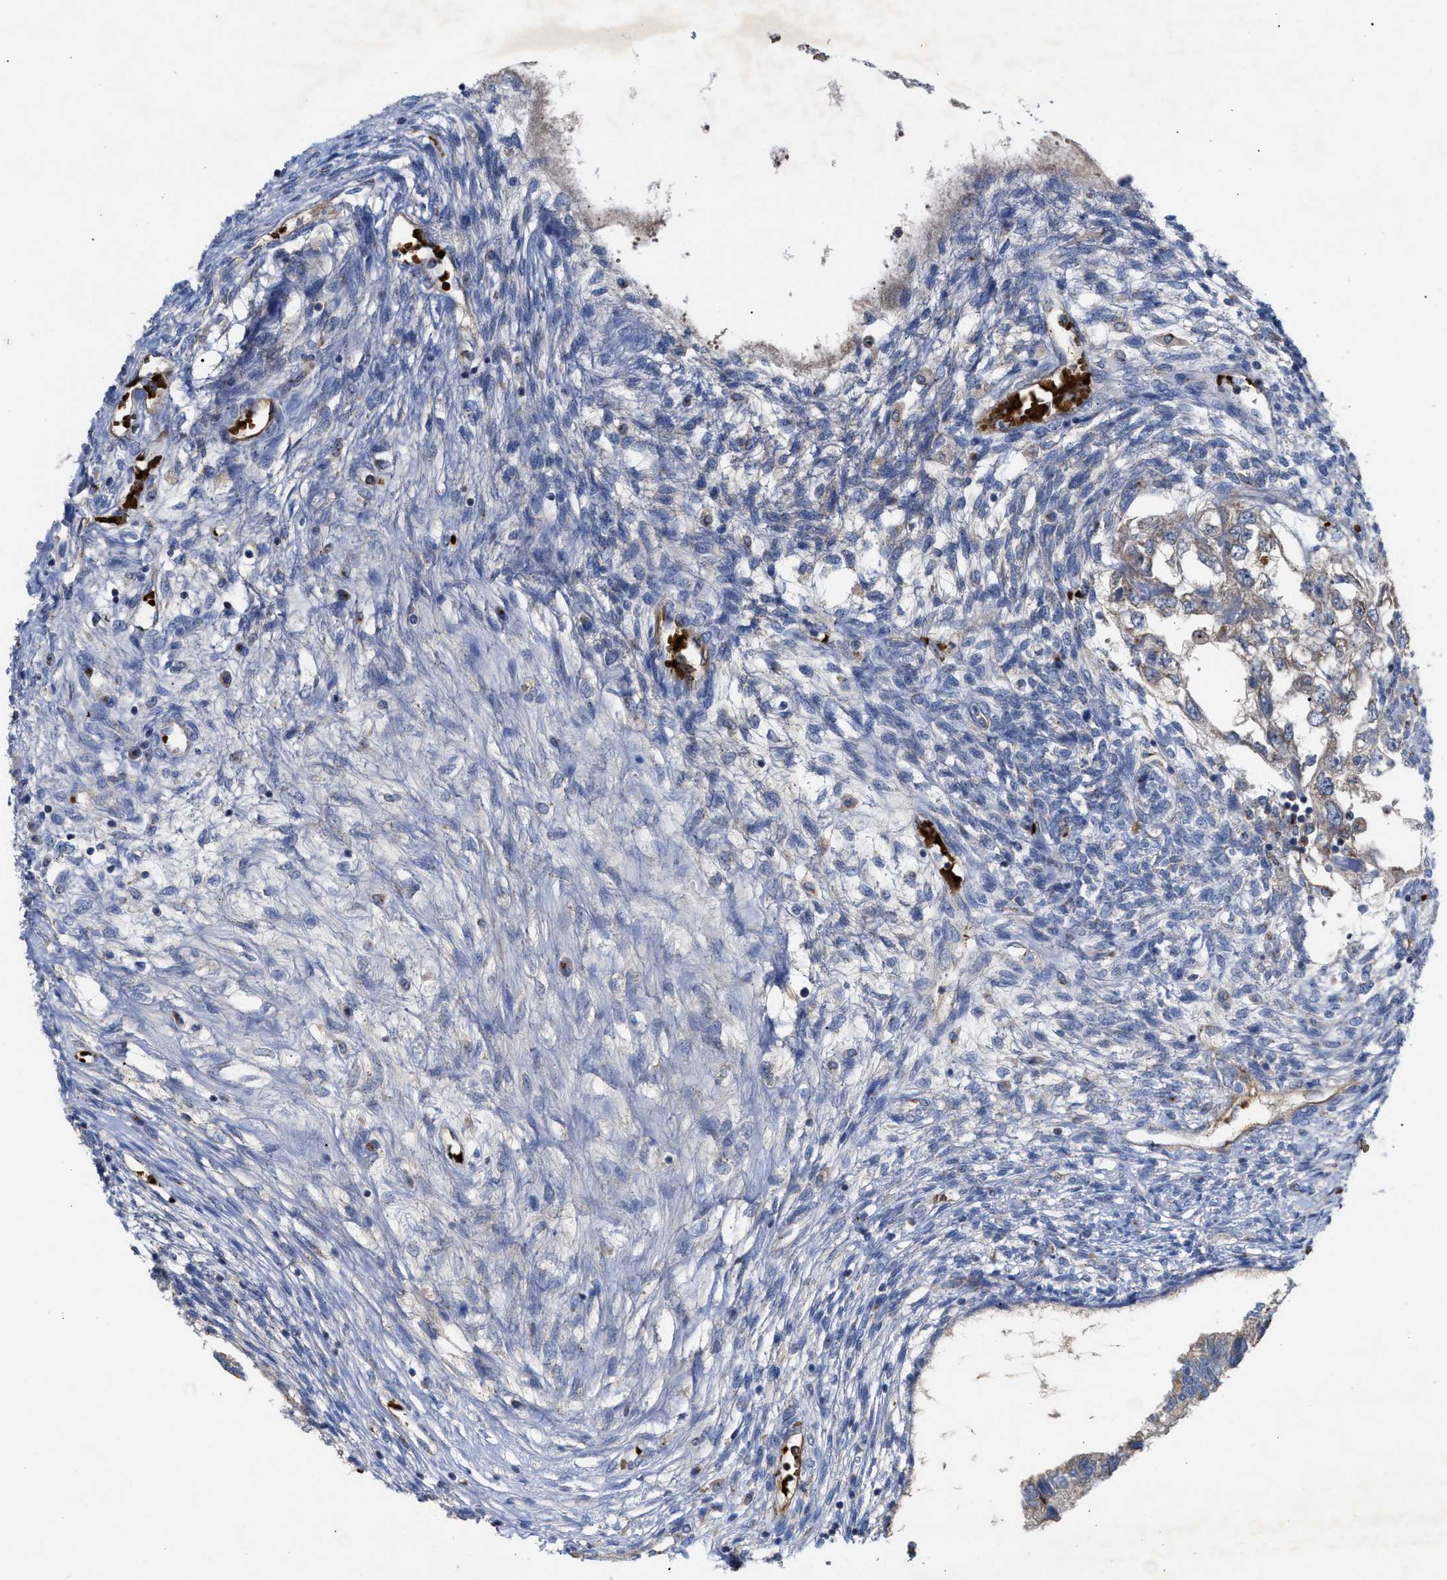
{"staining": {"intensity": "negative", "quantity": "none", "location": "none"}, "tissue": "testis cancer", "cell_type": "Tumor cells", "image_type": "cancer", "snomed": [{"axis": "morphology", "description": "Seminoma, NOS"}, {"axis": "topography", "description": "Testis"}], "caption": "Immunohistochemistry (IHC) of seminoma (testis) shows no positivity in tumor cells.", "gene": "CCL2", "patient": {"sex": "male", "age": 28}}